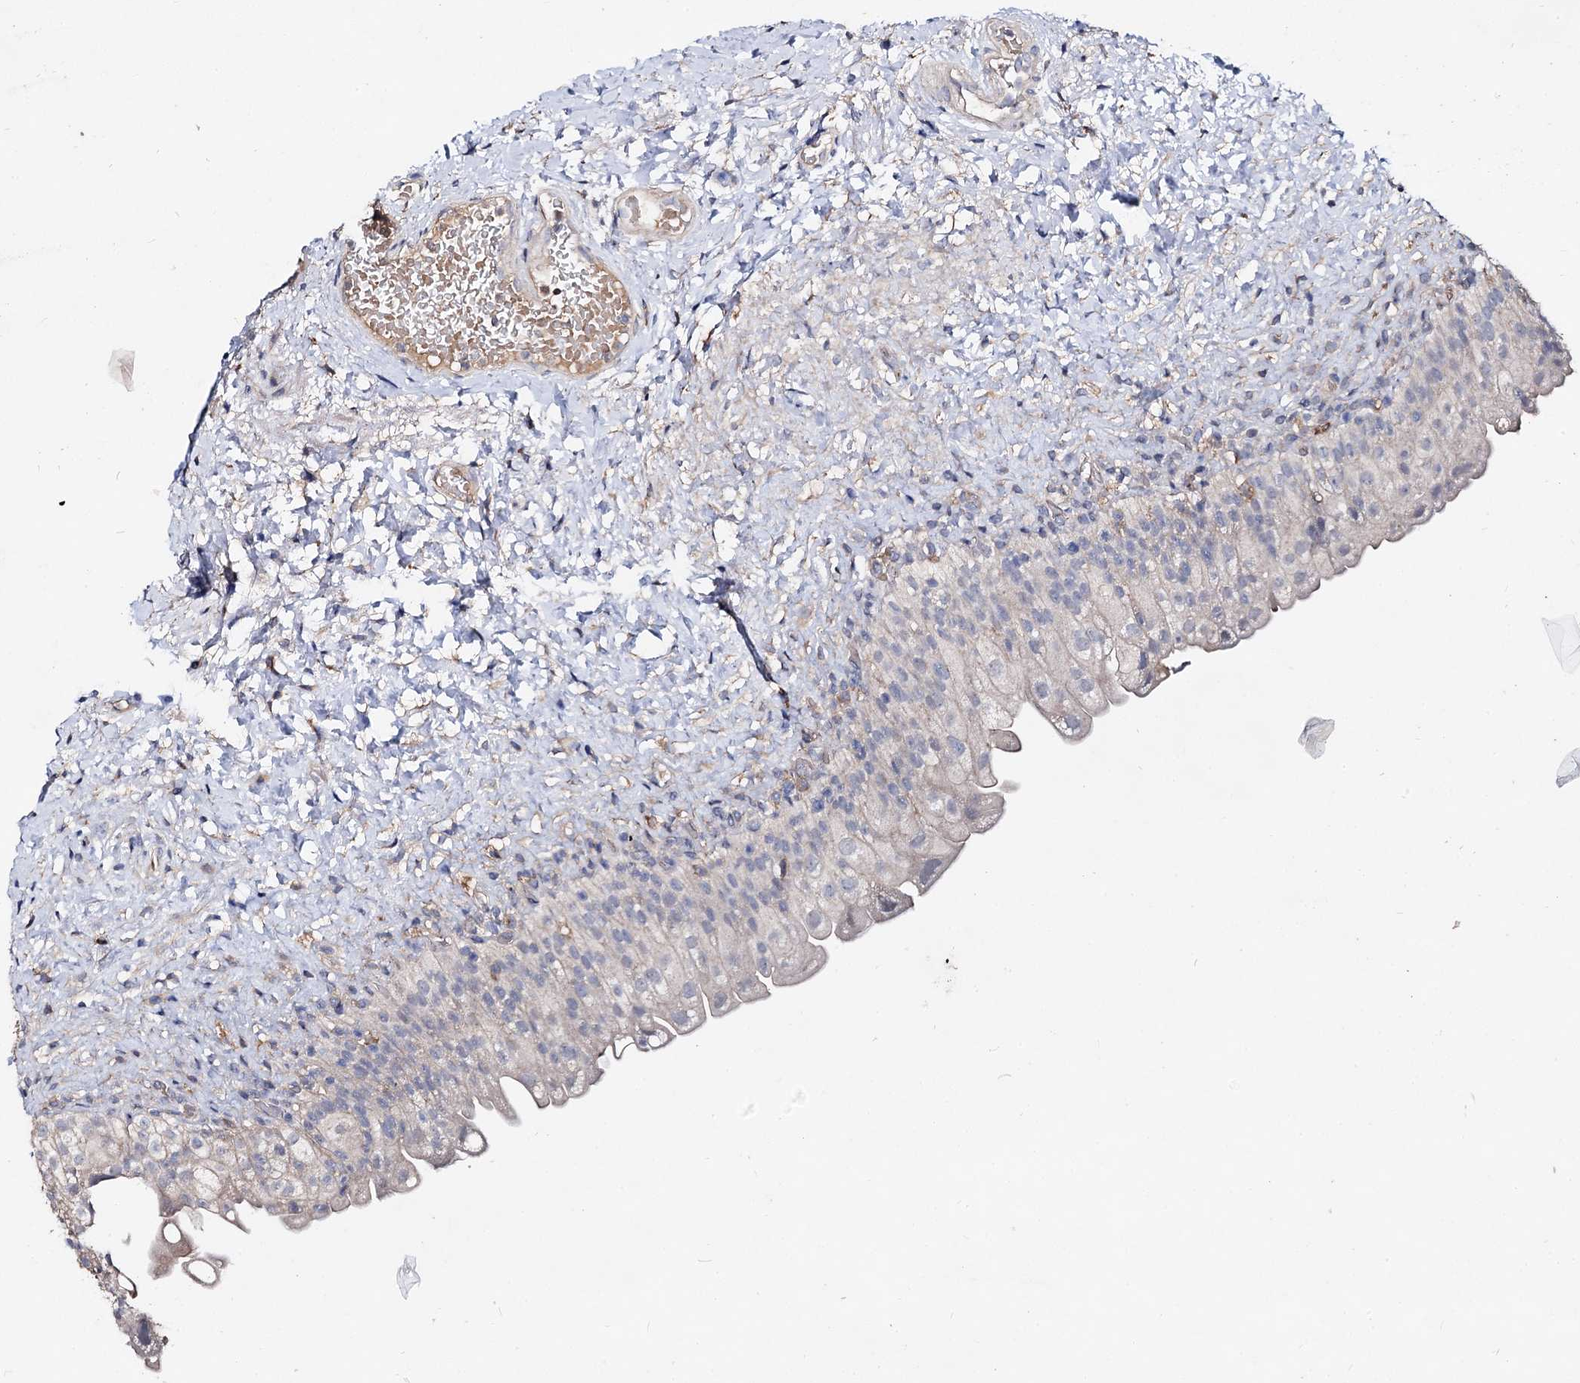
{"staining": {"intensity": "negative", "quantity": "none", "location": "none"}, "tissue": "urinary bladder", "cell_type": "Urothelial cells", "image_type": "normal", "snomed": [{"axis": "morphology", "description": "Normal tissue, NOS"}, {"axis": "topography", "description": "Urinary bladder"}], "caption": "This photomicrograph is of normal urinary bladder stained with immunohistochemistry to label a protein in brown with the nuclei are counter-stained blue. There is no staining in urothelial cells.", "gene": "HVCN1", "patient": {"sex": "female", "age": 27}}